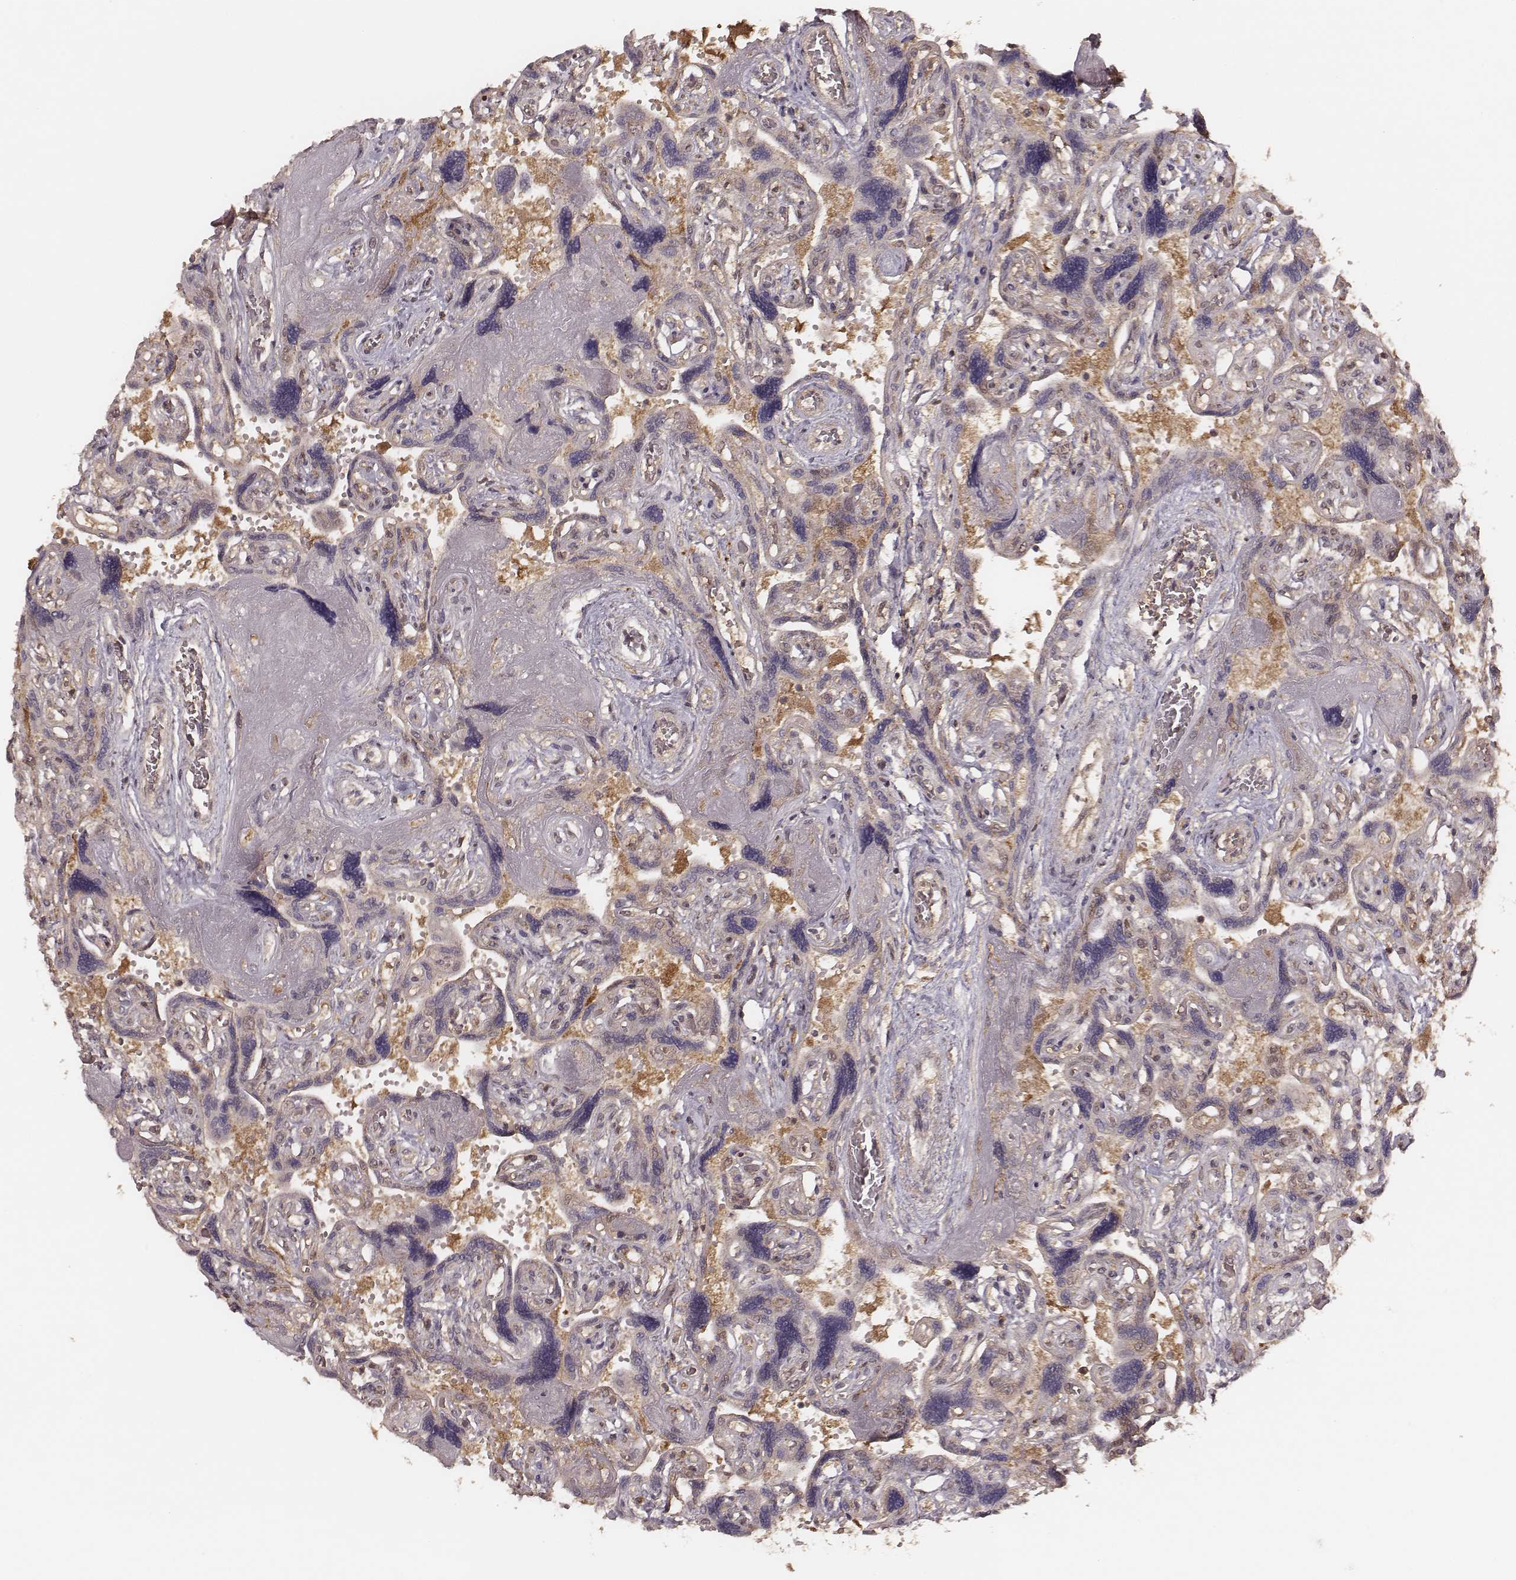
{"staining": {"intensity": "moderate", "quantity": ">75%", "location": "cytoplasmic/membranous"}, "tissue": "placenta", "cell_type": "Decidual cells", "image_type": "normal", "snomed": [{"axis": "morphology", "description": "Normal tissue, NOS"}, {"axis": "topography", "description": "Placenta"}], "caption": "Immunohistochemistry (IHC) micrograph of benign placenta stained for a protein (brown), which exhibits medium levels of moderate cytoplasmic/membranous positivity in approximately >75% of decidual cells.", "gene": "CARS1", "patient": {"sex": "female", "age": 32}}